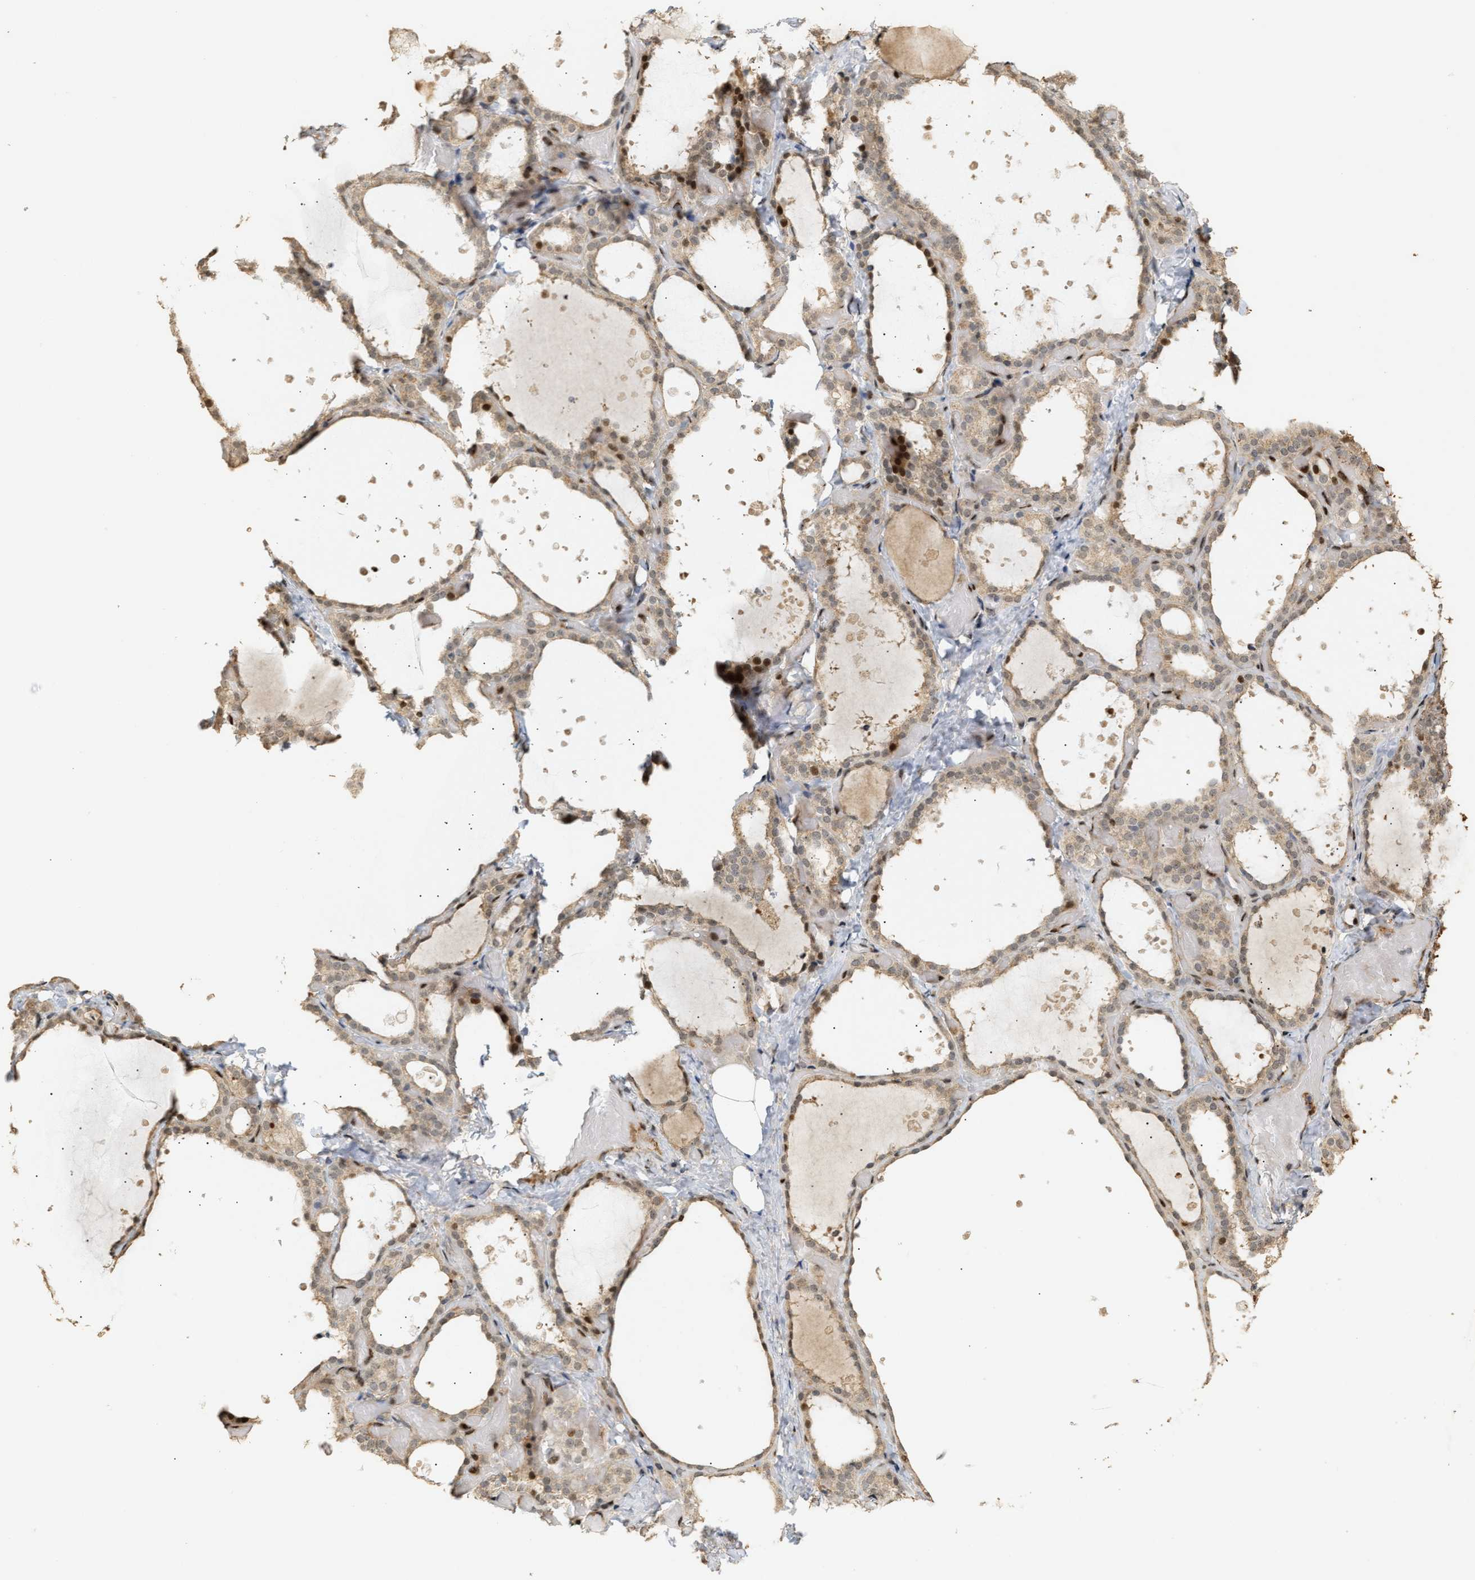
{"staining": {"intensity": "strong", "quantity": "<25%", "location": "cytoplasmic/membranous,nuclear"}, "tissue": "thyroid gland", "cell_type": "Glandular cells", "image_type": "normal", "snomed": [{"axis": "morphology", "description": "Normal tissue, NOS"}, {"axis": "topography", "description": "Thyroid gland"}], "caption": "This histopathology image displays immunohistochemistry (IHC) staining of unremarkable thyroid gland, with medium strong cytoplasmic/membranous,nuclear positivity in approximately <25% of glandular cells.", "gene": "ZFAND5", "patient": {"sex": "female", "age": 44}}